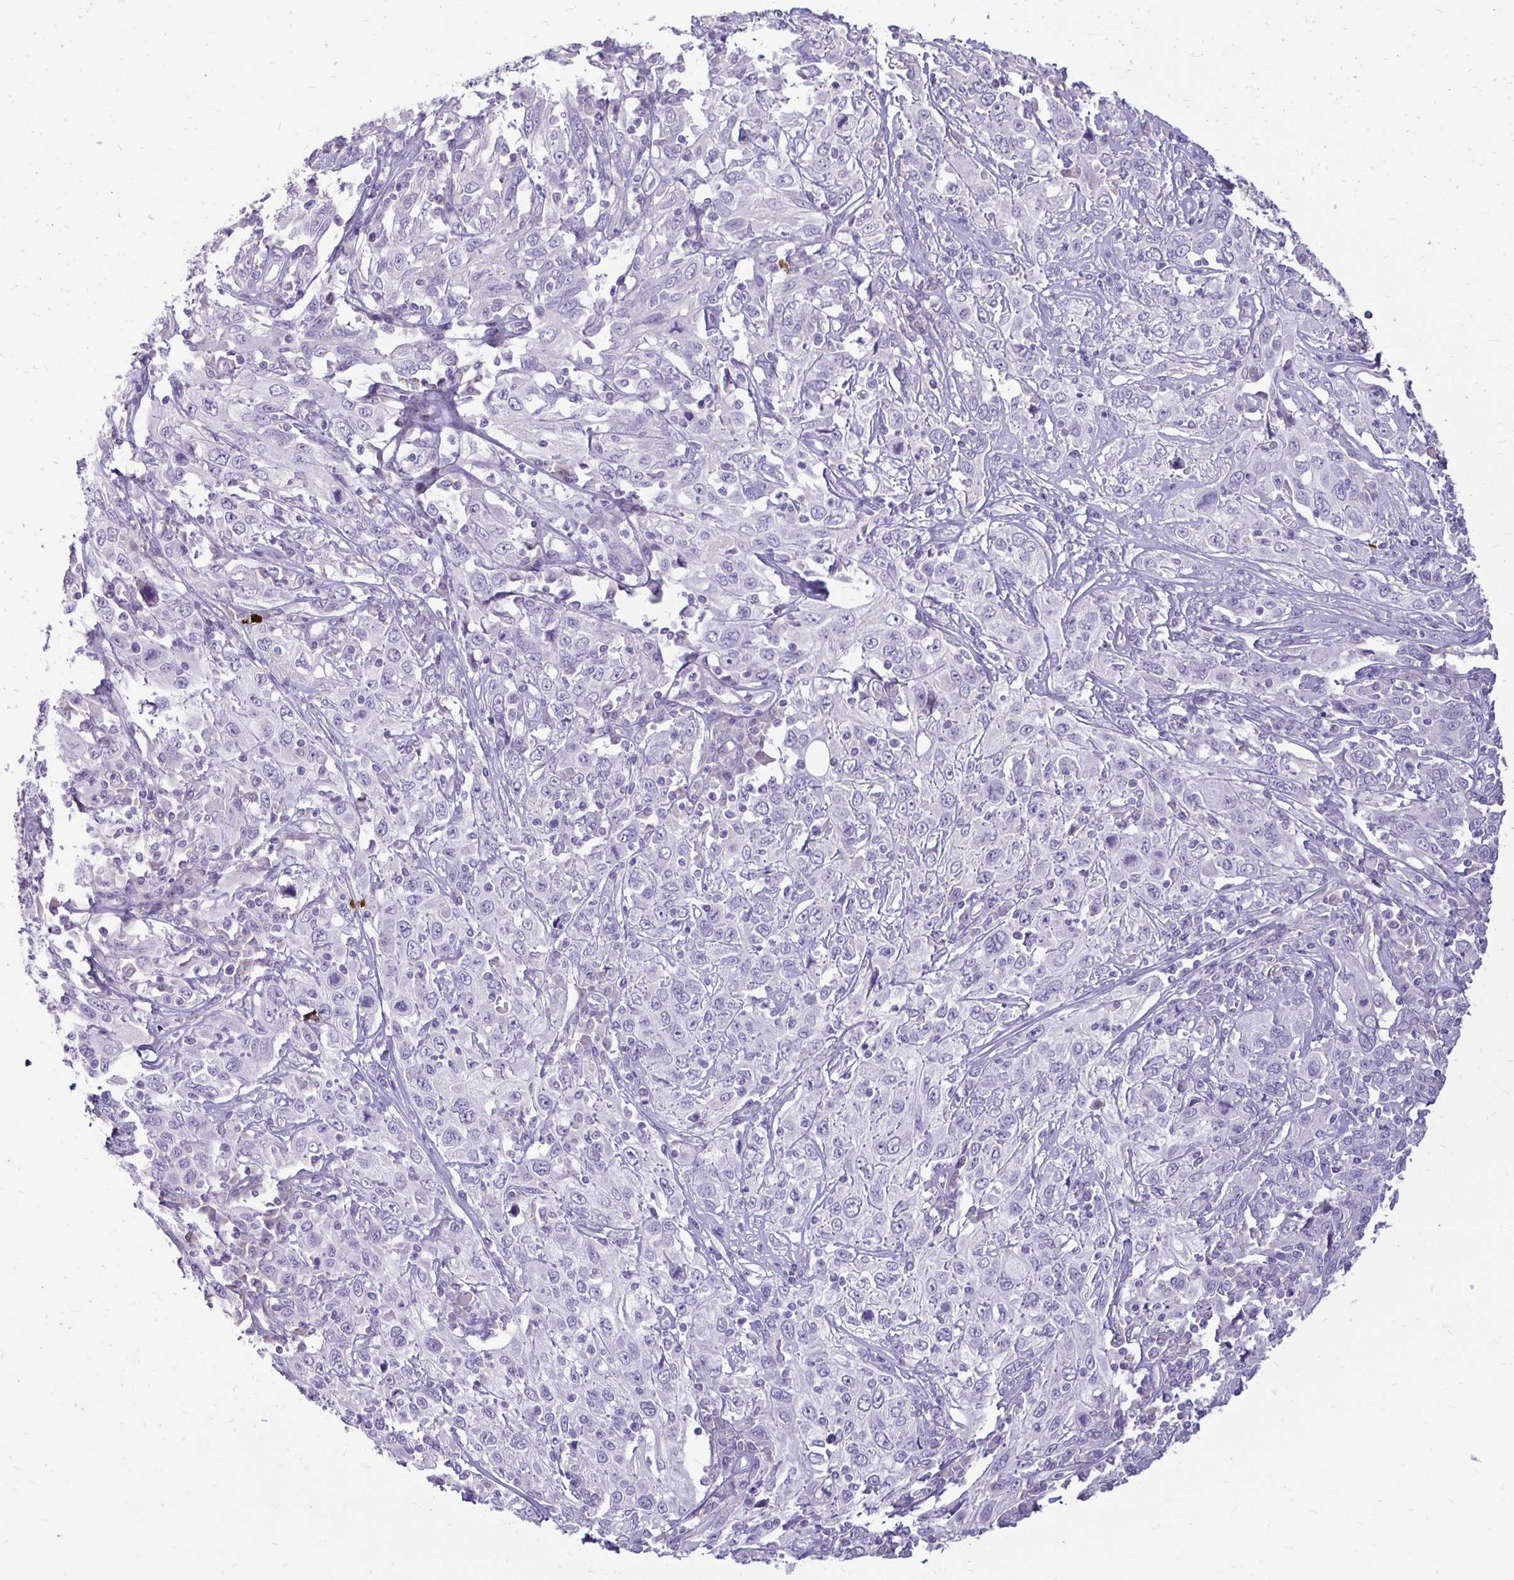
{"staining": {"intensity": "negative", "quantity": "none", "location": "none"}, "tissue": "cervical cancer", "cell_type": "Tumor cells", "image_type": "cancer", "snomed": [{"axis": "morphology", "description": "Squamous cell carcinoma, NOS"}, {"axis": "topography", "description": "Cervix"}], "caption": "Cervical cancer was stained to show a protein in brown. There is no significant positivity in tumor cells. (Brightfield microscopy of DAB immunohistochemistry (IHC) at high magnification).", "gene": "GAS2", "patient": {"sex": "female", "age": 46}}